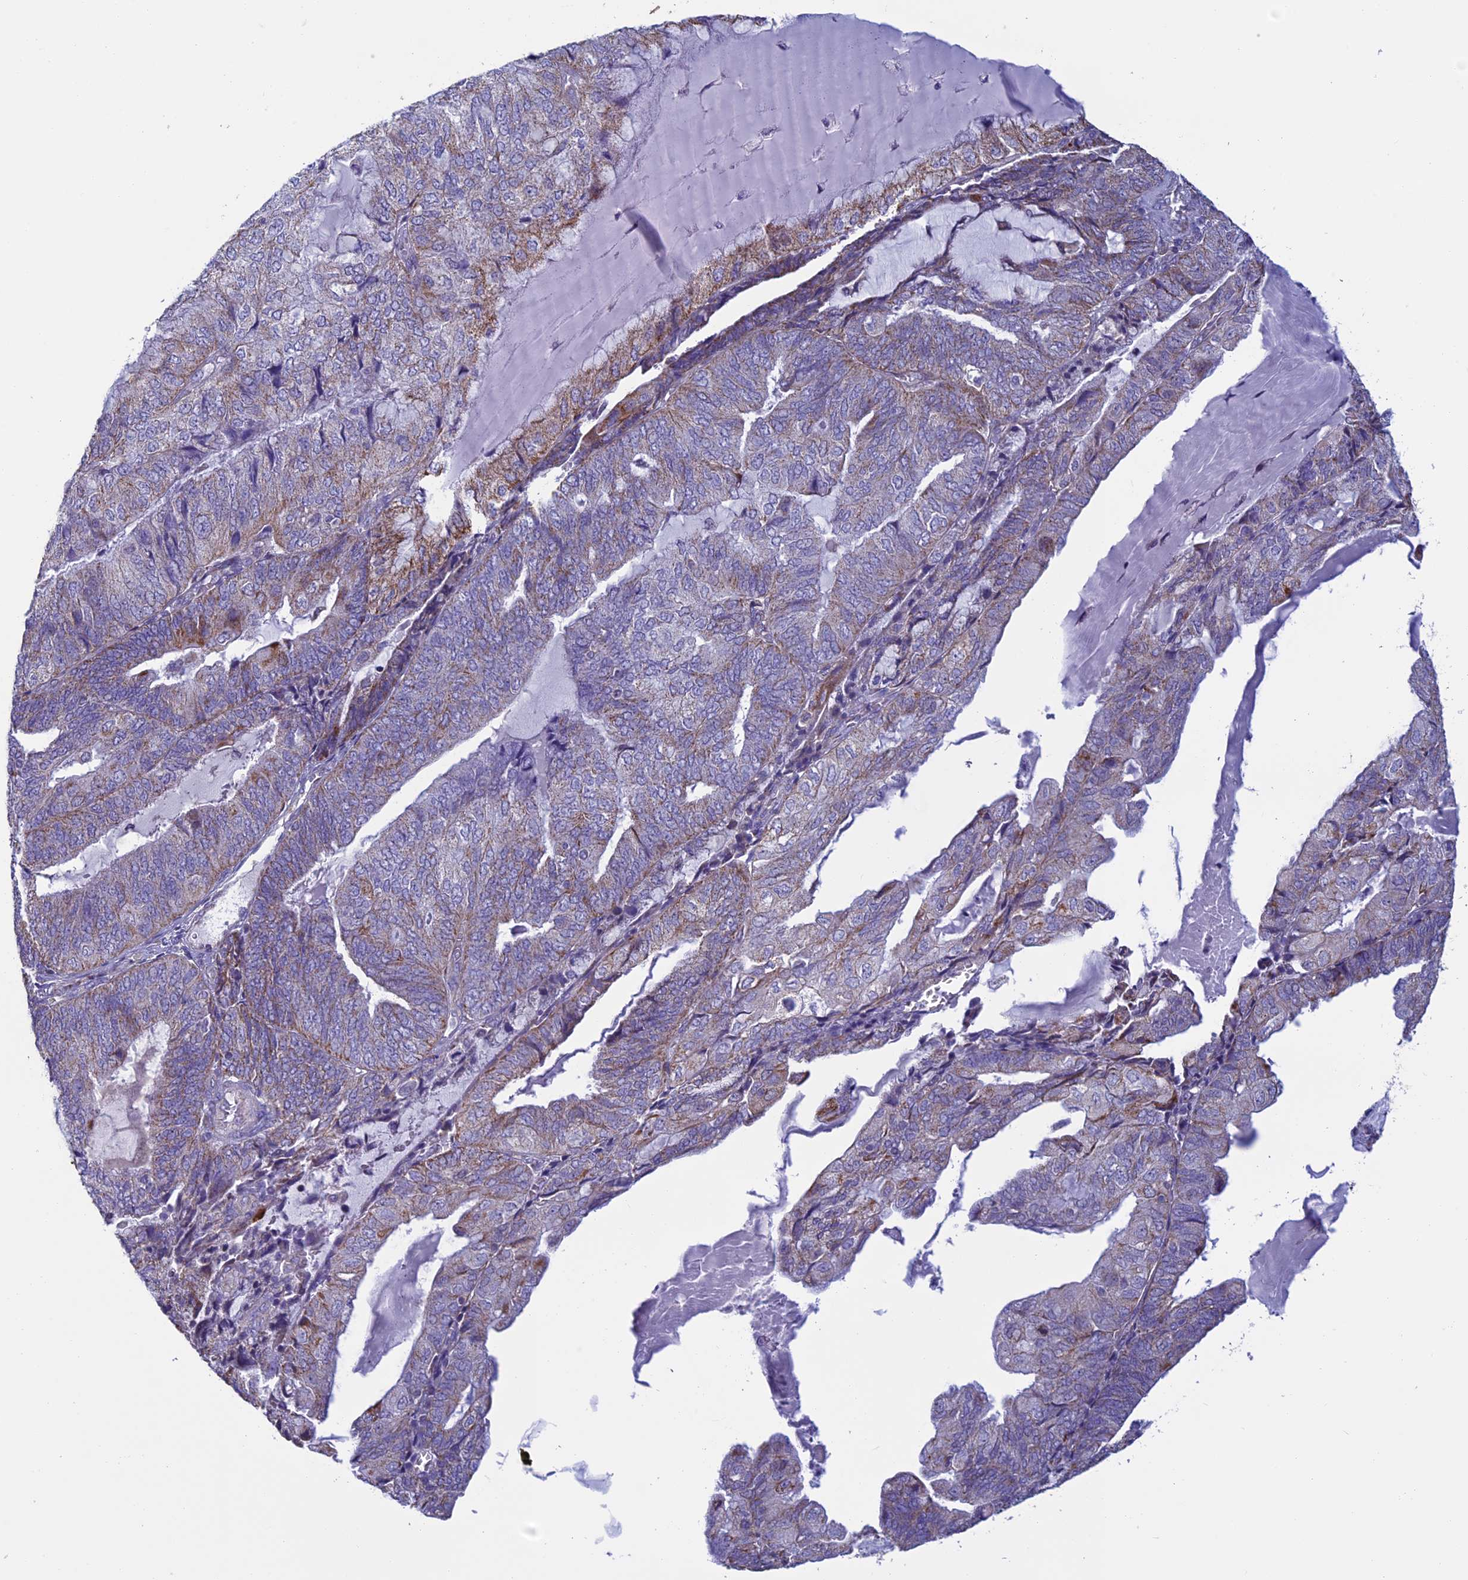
{"staining": {"intensity": "weak", "quantity": "<25%", "location": "cytoplasmic/membranous"}, "tissue": "endometrial cancer", "cell_type": "Tumor cells", "image_type": "cancer", "snomed": [{"axis": "morphology", "description": "Adenocarcinoma, NOS"}, {"axis": "topography", "description": "Endometrium"}], "caption": "Endometrial cancer (adenocarcinoma) was stained to show a protein in brown. There is no significant staining in tumor cells. Brightfield microscopy of immunohistochemistry (IHC) stained with DAB (3,3'-diaminobenzidine) (brown) and hematoxylin (blue), captured at high magnification.", "gene": "MFSD12", "patient": {"sex": "female", "age": 81}}